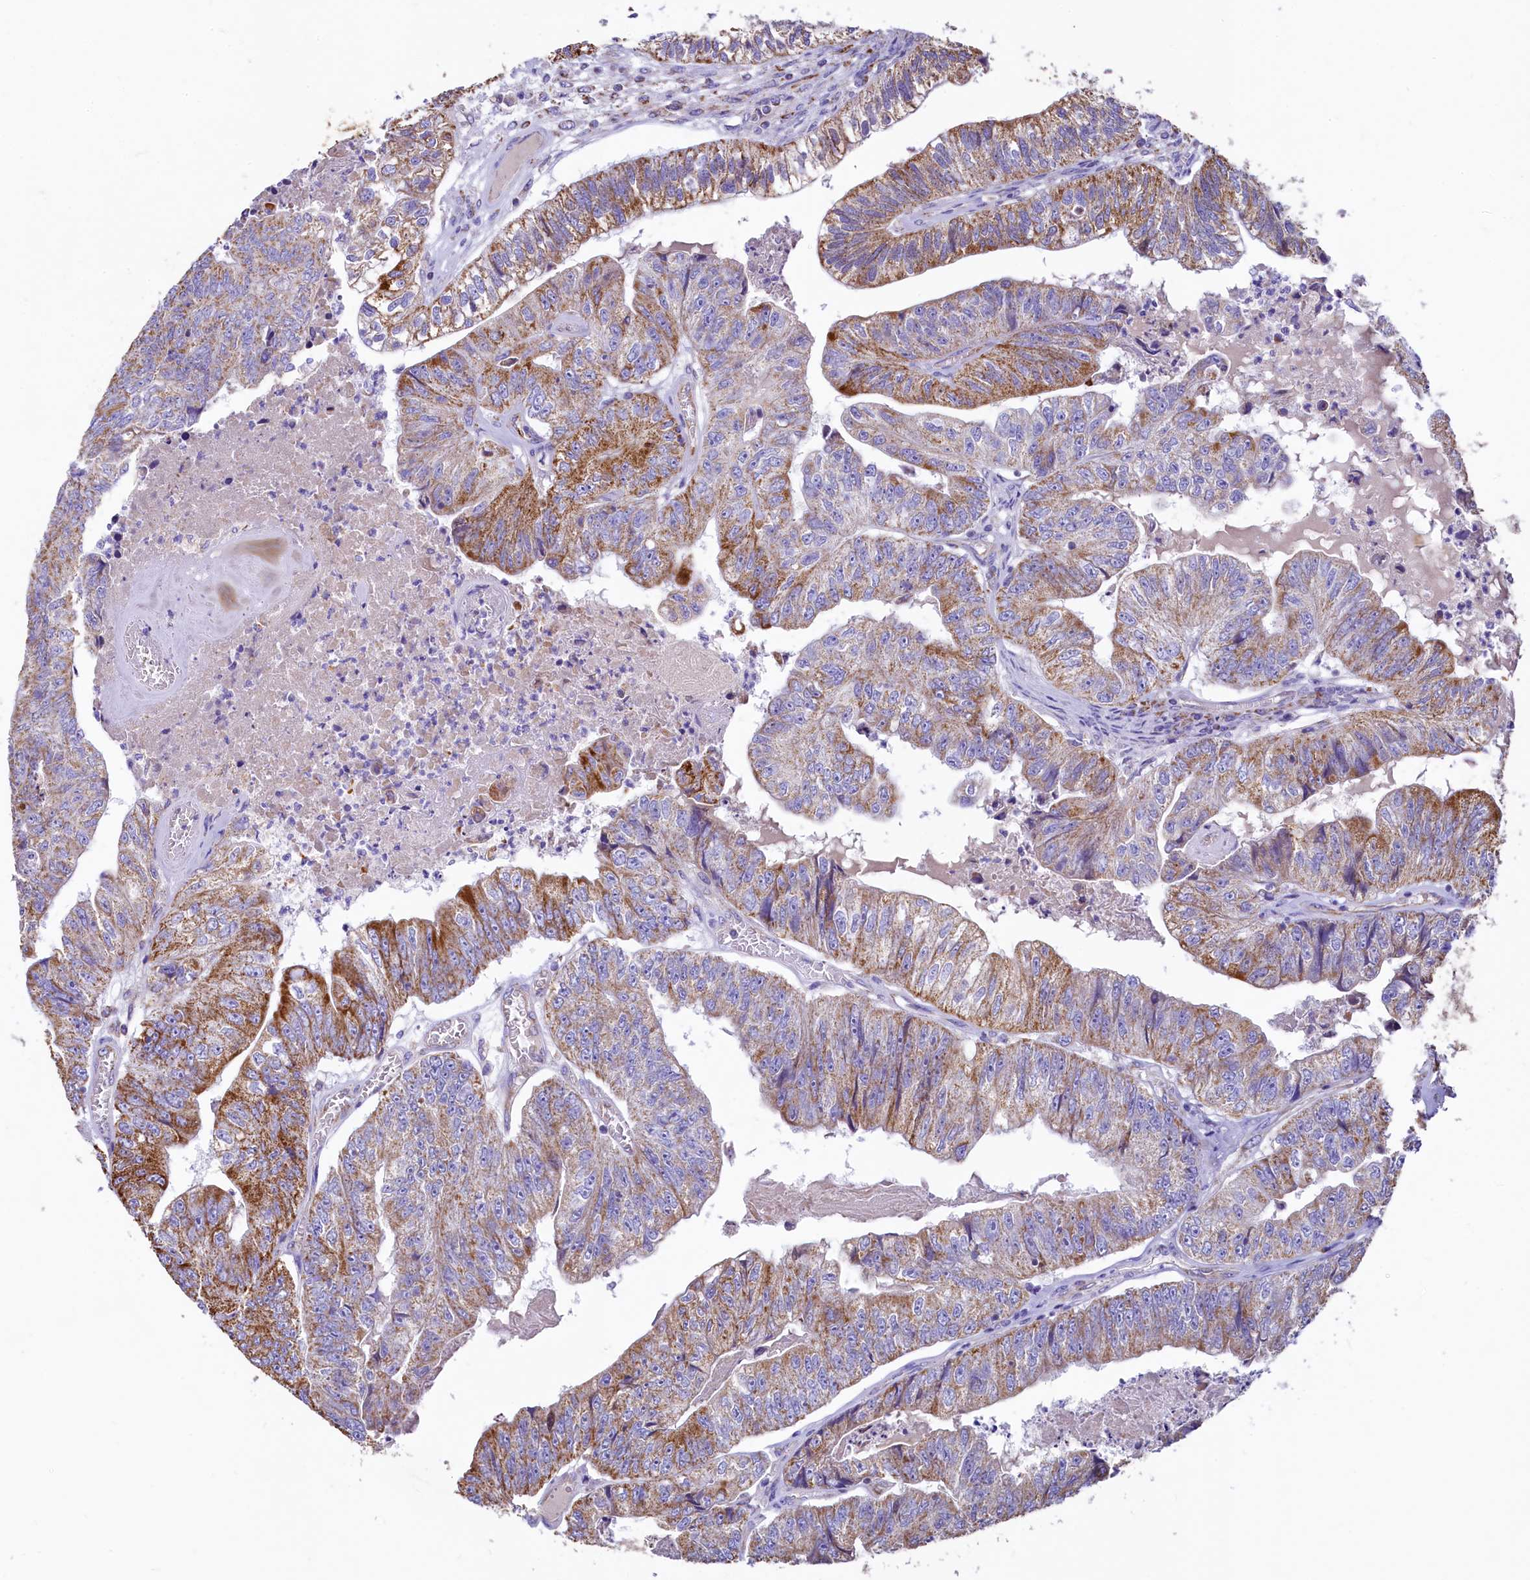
{"staining": {"intensity": "moderate", "quantity": "25%-75%", "location": "cytoplasmic/membranous"}, "tissue": "colorectal cancer", "cell_type": "Tumor cells", "image_type": "cancer", "snomed": [{"axis": "morphology", "description": "Adenocarcinoma, NOS"}, {"axis": "topography", "description": "Colon"}], "caption": "Adenocarcinoma (colorectal) tissue reveals moderate cytoplasmic/membranous positivity in about 25%-75% of tumor cells", "gene": "IDH3A", "patient": {"sex": "female", "age": 67}}